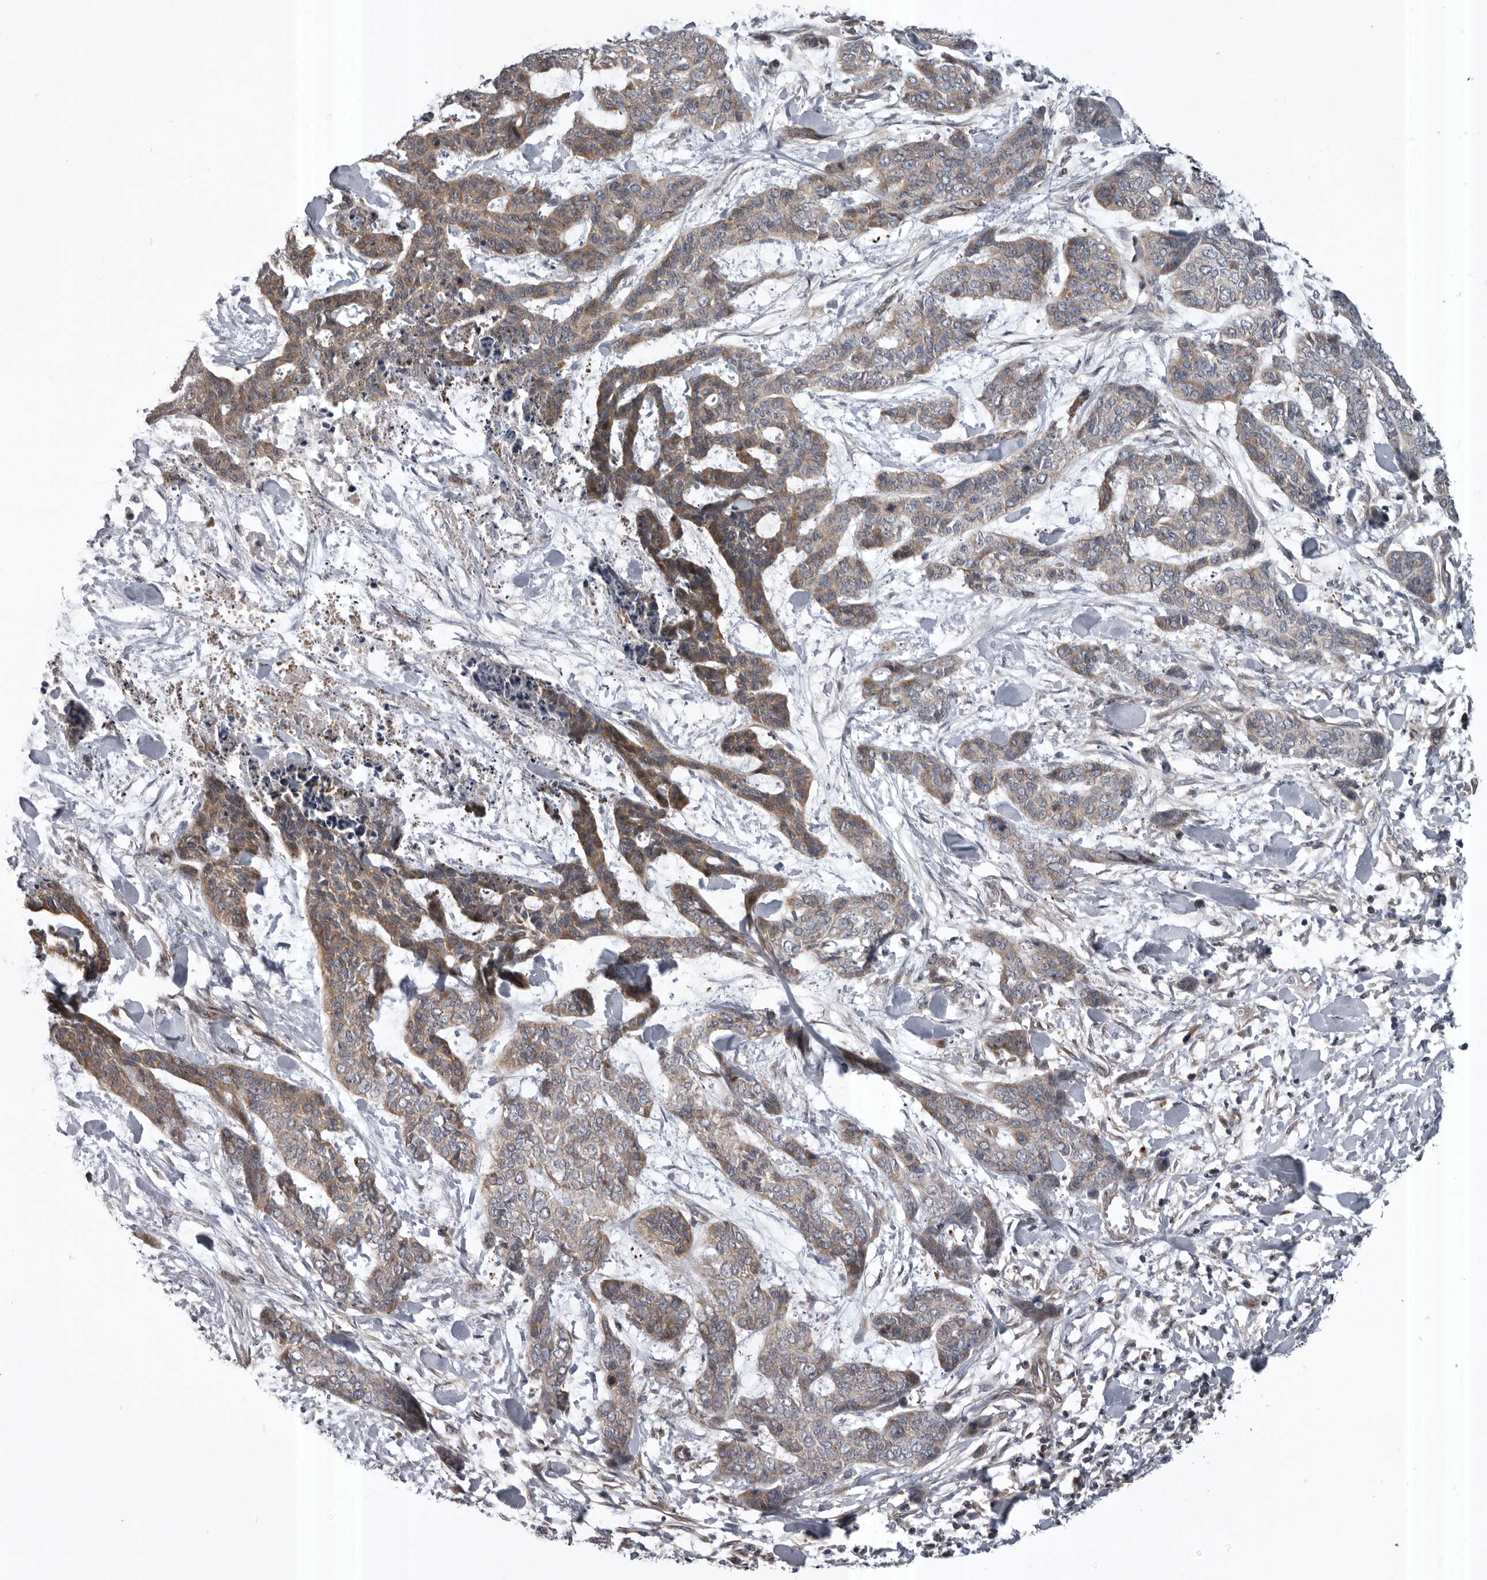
{"staining": {"intensity": "moderate", "quantity": ">75%", "location": "cytoplasmic/membranous"}, "tissue": "skin cancer", "cell_type": "Tumor cells", "image_type": "cancer", "snomed": [{"axis": "morphology", "description": "Basal cell carcinoma"}, {"axis": "topography", "description": "Skin"}], "caption": "Immunohistochemical staining of human skin cancer (basal cell carcinoma) exhibits medium levels of moderate cytoplasmic/membranous protein expression in about >75% of tumor cells.", "gene": "RAB3GAP2", "patient": {"sex": "female", "age": 64}}